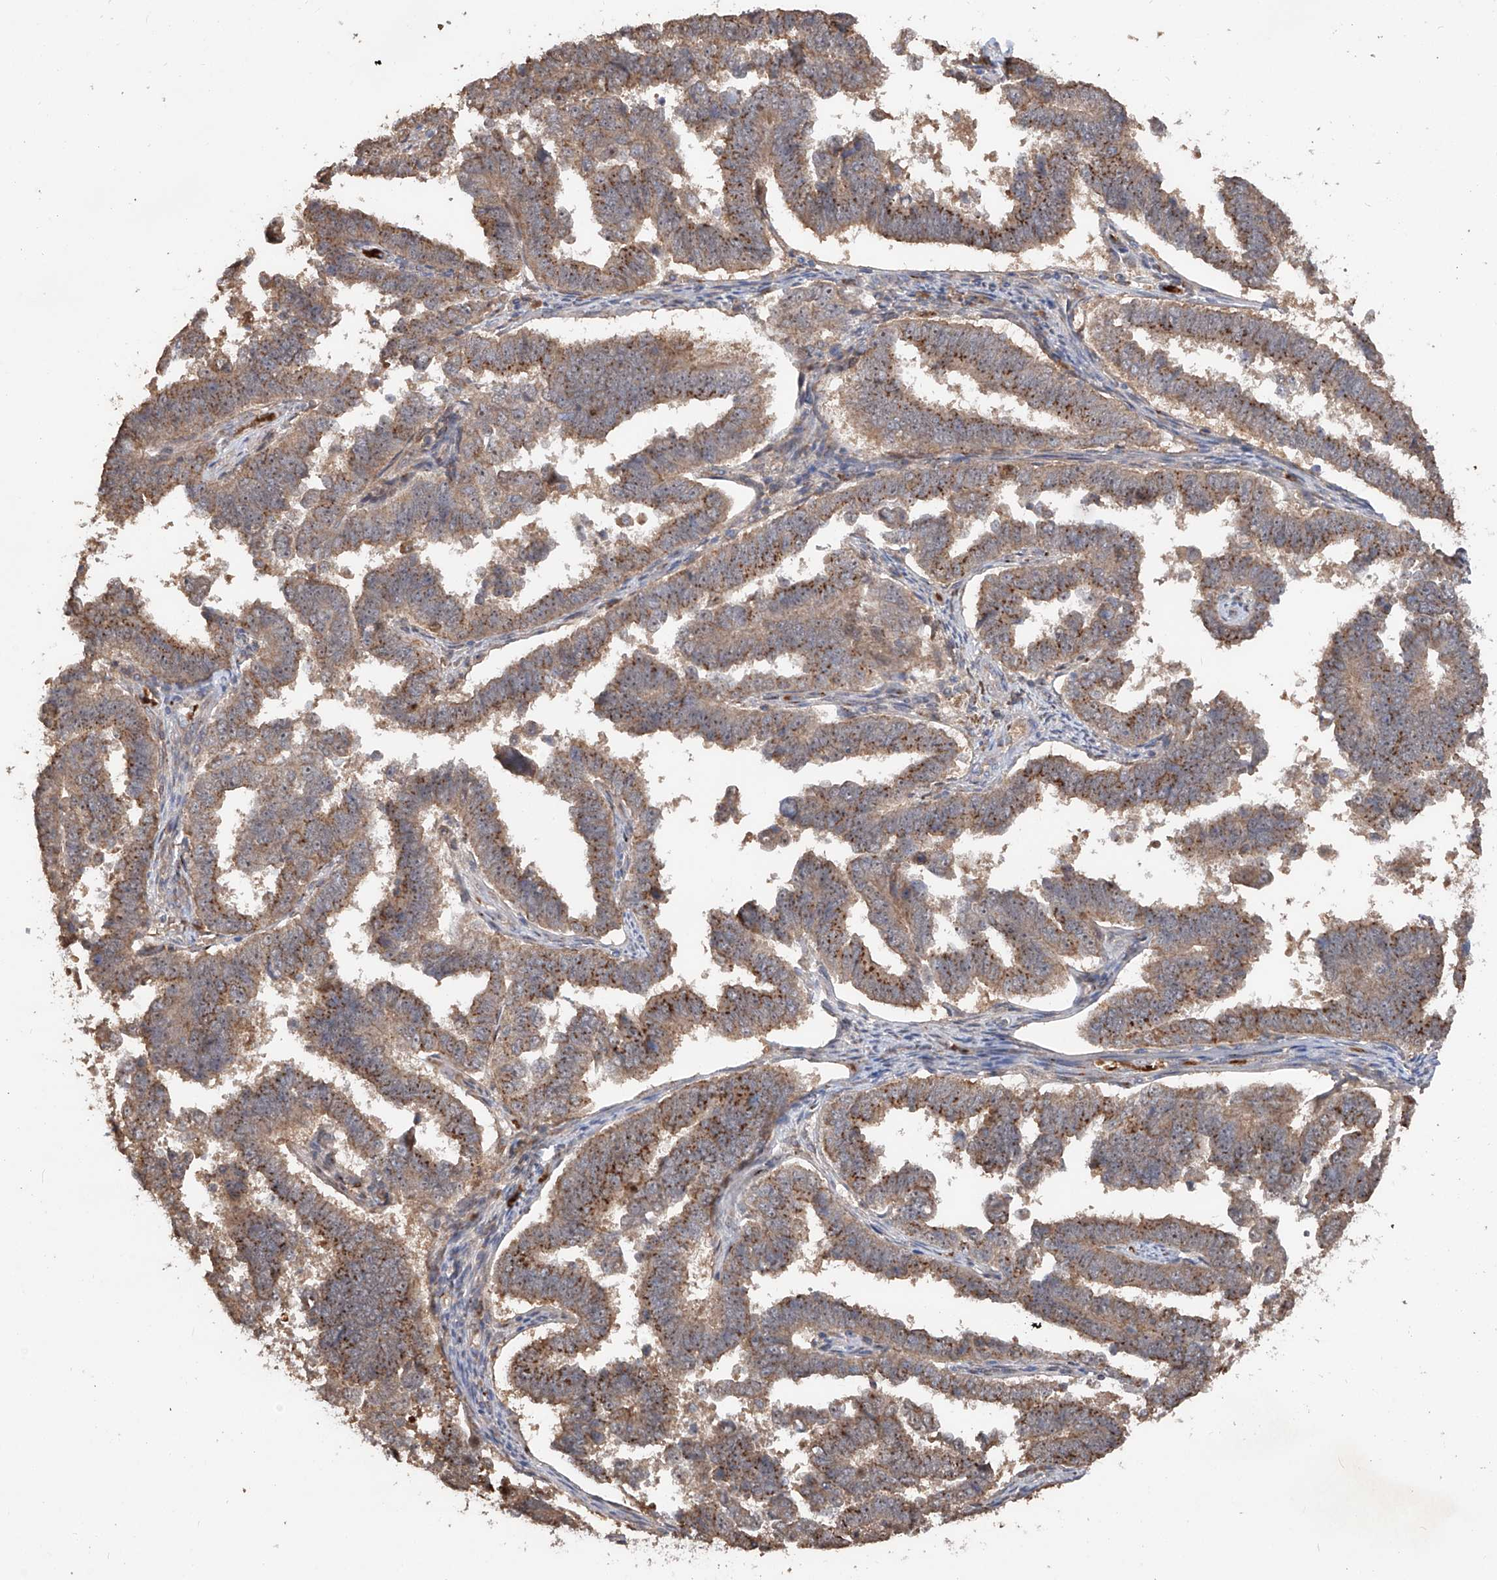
{"staining": {"intensity": "moderate", "quantity": ">75%", "location": "cytoplasmic/membranous"}, "tissue": "endometrial cancer", "cell_type": "Tumor cells", "image_type": "cancer", "snomed": [{"axis": "morphology", "description": "Adenocarcinoma, NOS"}, {"axis": "topography", "description": "Endometrium"}], "caption": "High-power microscopy captured an IHC micrograph of adenocarcinoma (endometrial), revealing moderate cytoplasmic/membranous staining in approximately >75% of tumor cells.", "gene": "EDN1", "patient": {"sex": "female", "age": 75}}